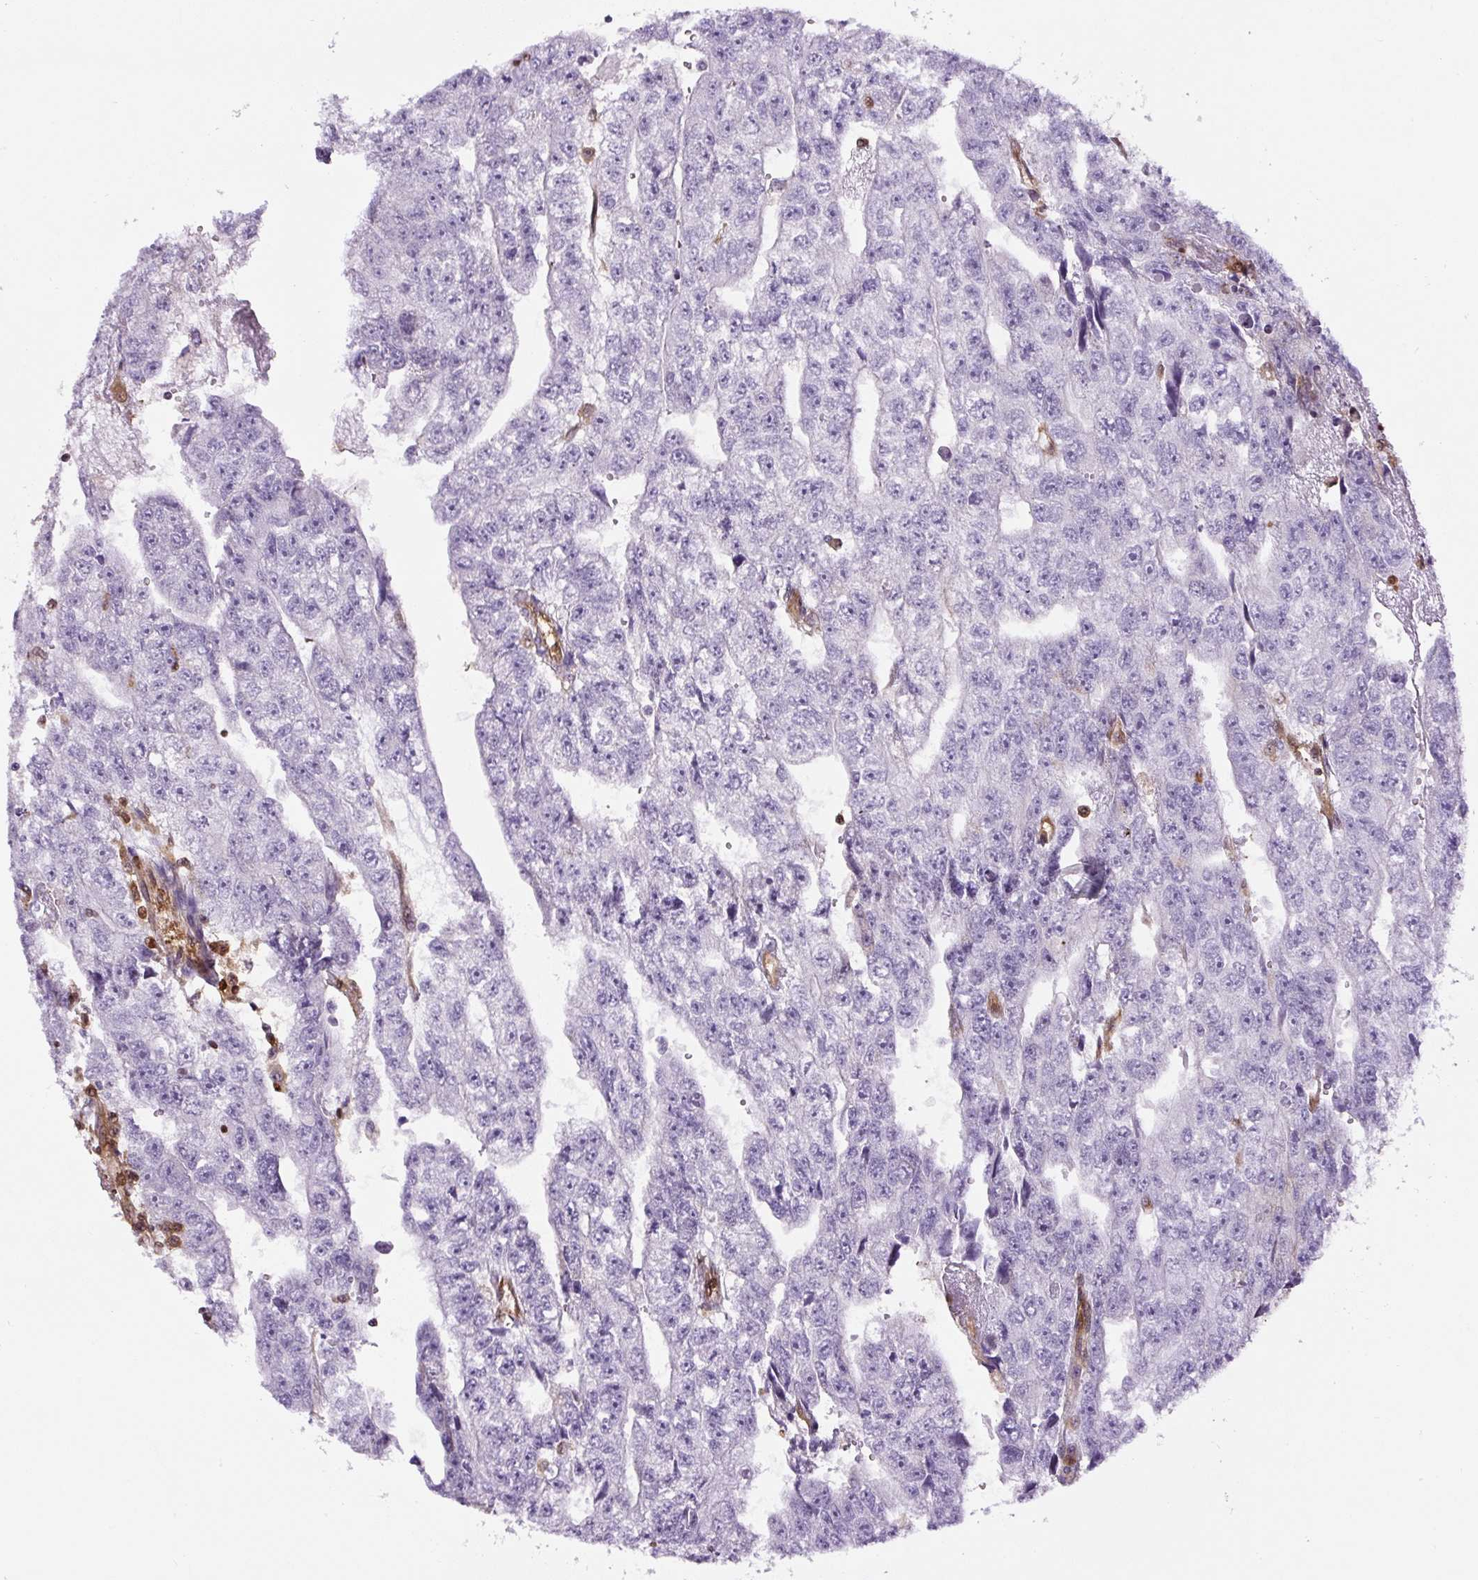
{"staining": {"intensity": "negative", "quantity": "none", "location": "none"}, "tissue": "testis cancer", "cell_type": "Tumor cells", "image_type": "cancer", "snomed": [{"axis": "morphology", "description": "Carcinoma, Embryonal, NOS"}, {"axis": "topography", "description": "Testis"}], "caption": "Human testis cancer stained for a protein using IHC reveals no expression in tumor cells.", "gene": "ANXA1", "patient": {"sex": "male", "age": 20}}